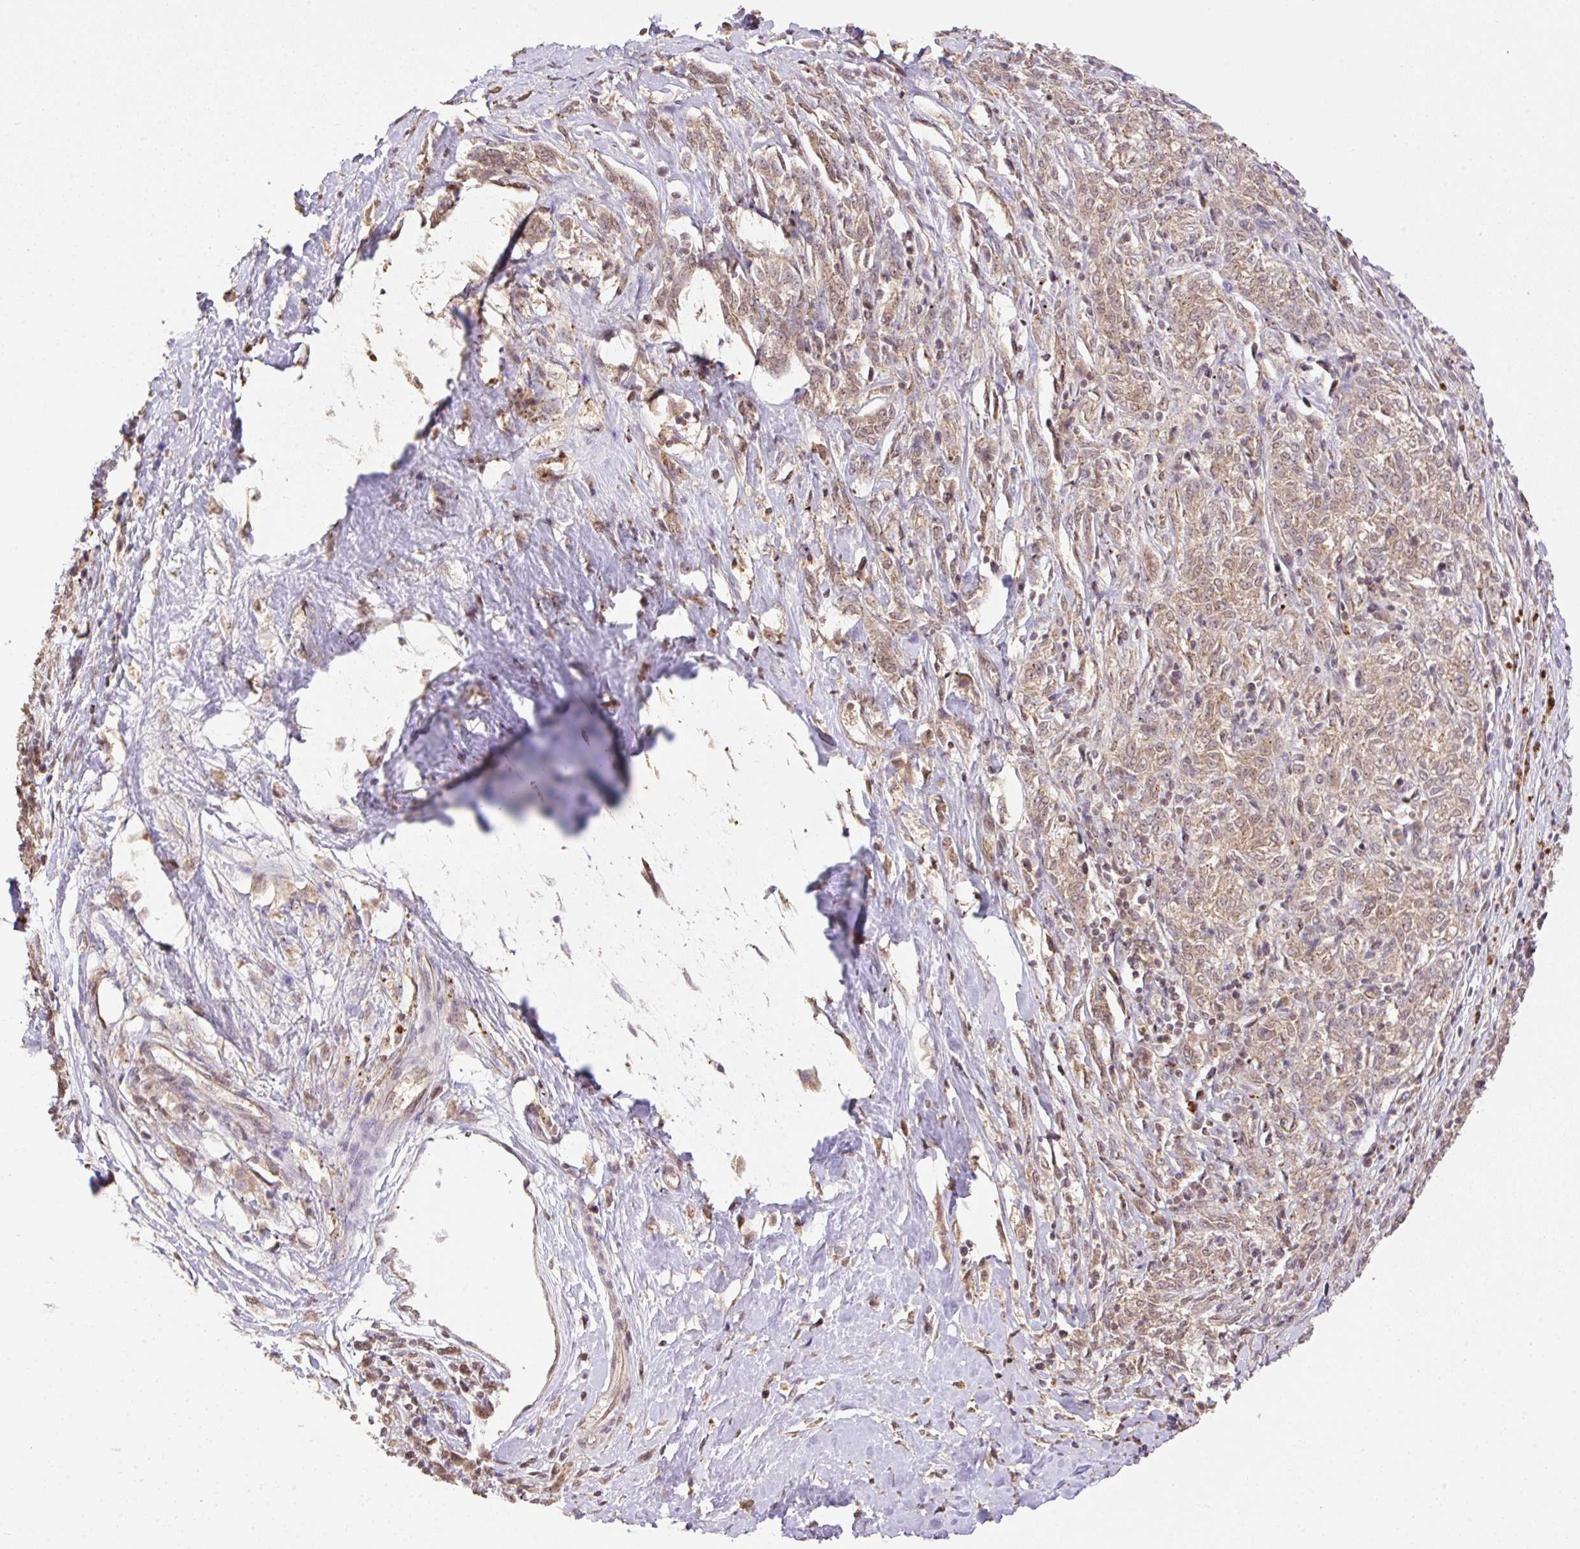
{"staining": {"intensity": "weak", "quantity": ">75%", "location": "cytoplasmic/membranous,nuclear"}, "tissue": "melanoma", "cell_type": "Tumor cells", "image_type": "cancer", "snomed": [{"axis": "morphology", "description": "Malignant melanoma, NOS"}, {"axis": "topography", "description": "Skin"}], "caption": "A low amount of weak cytoplasmic/membranous and nuclear expression is present in about >75% of tumor cells in malignant melanoma tissue.", "gene": "VPS25", "patient": {"sex": "female", "age": 72}}